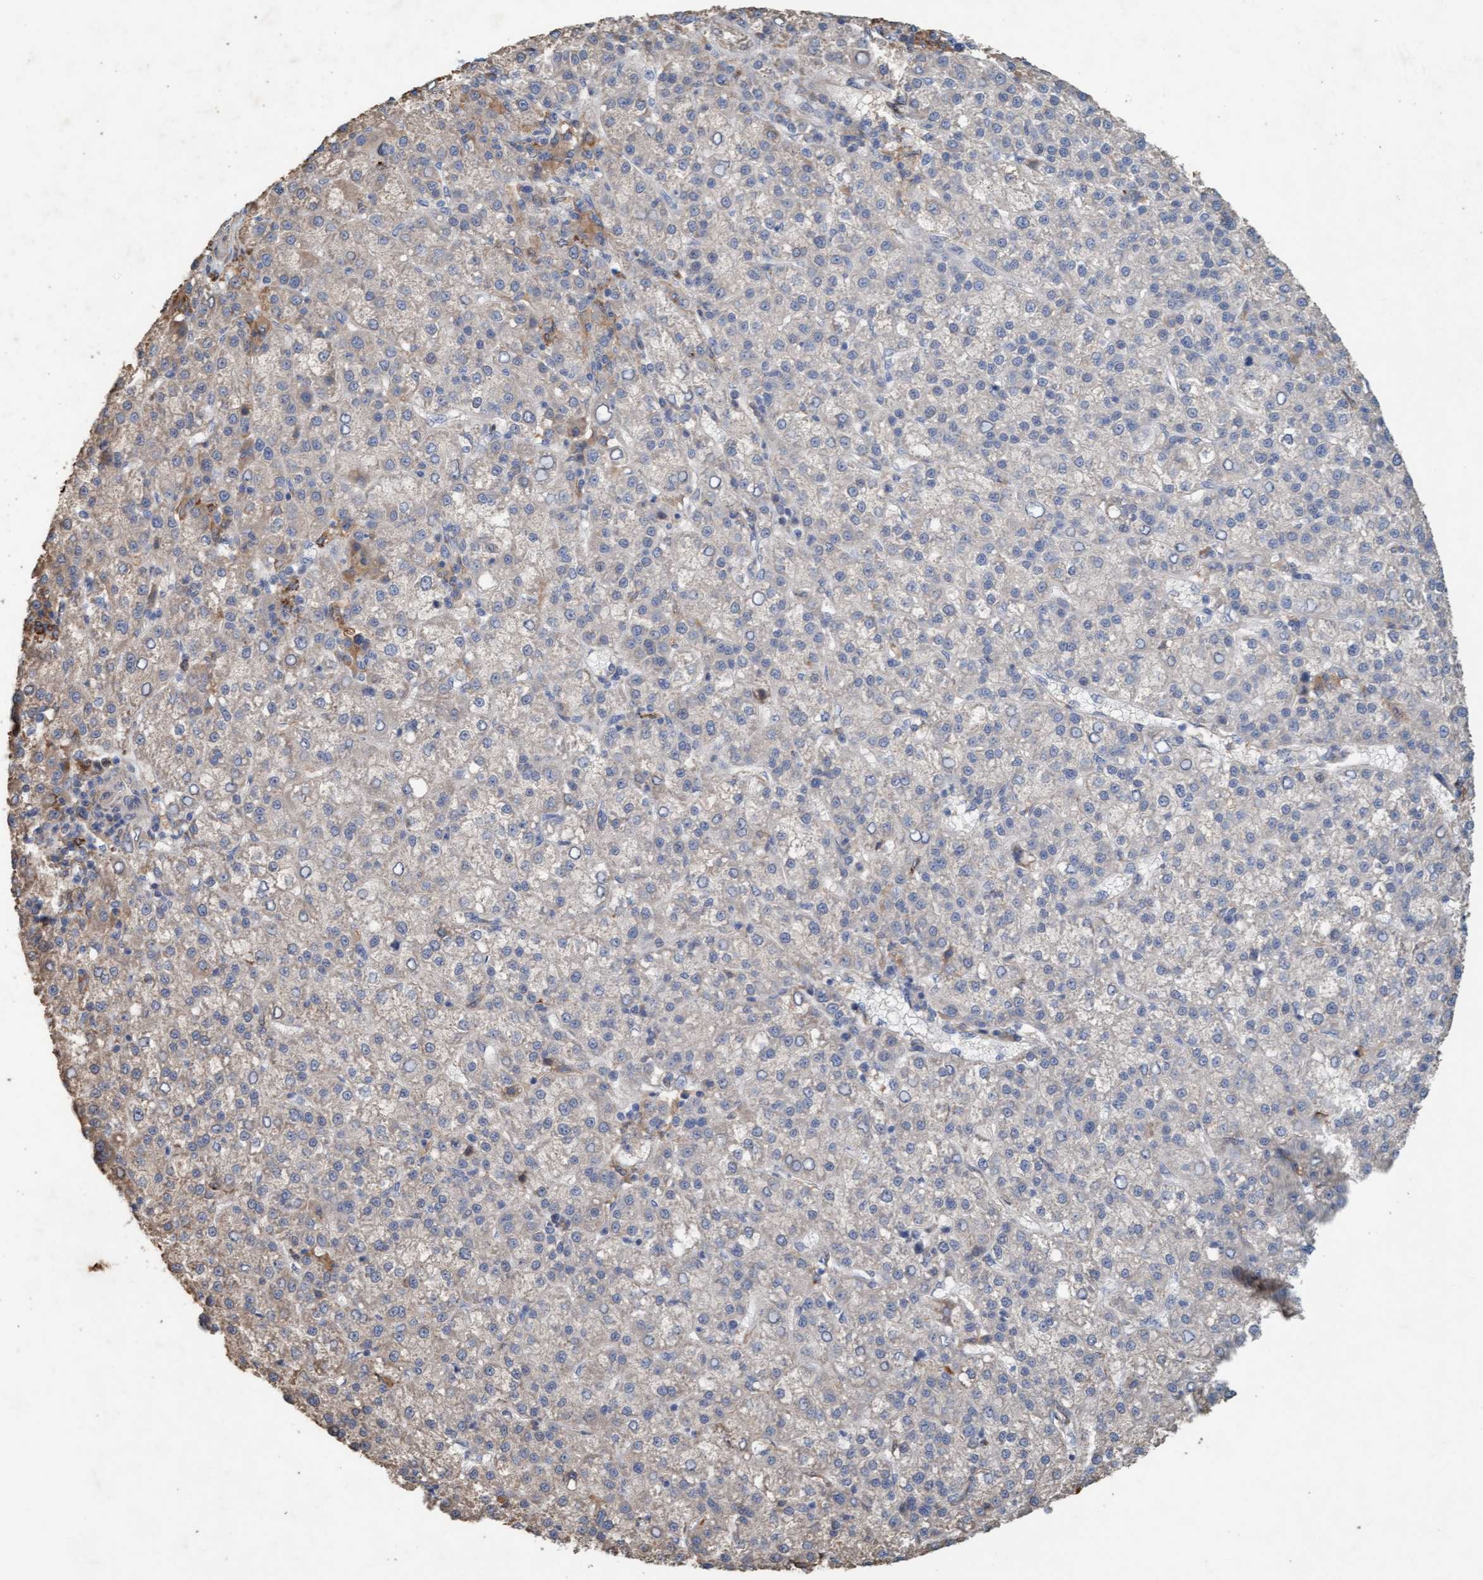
{"staining": {"intensity": "negative", "quantity": "none", "location": "none"}, "tissue": "liver cancer", "cell_type": "Tumor cells", "image_type": "cancer", "snomed": [{"axis": "morphology", "description": "Carcinoma, Hepatocellular, NOS"}, {"axis": "topography", "description": "Liver"}], "caption": "Protein analysis of hepatocellular carcinoma (liver) demonstrates no significant expression in tumor cells.", "gene": "LONRF1", "patient": {"sex": "female", "age": 58}}